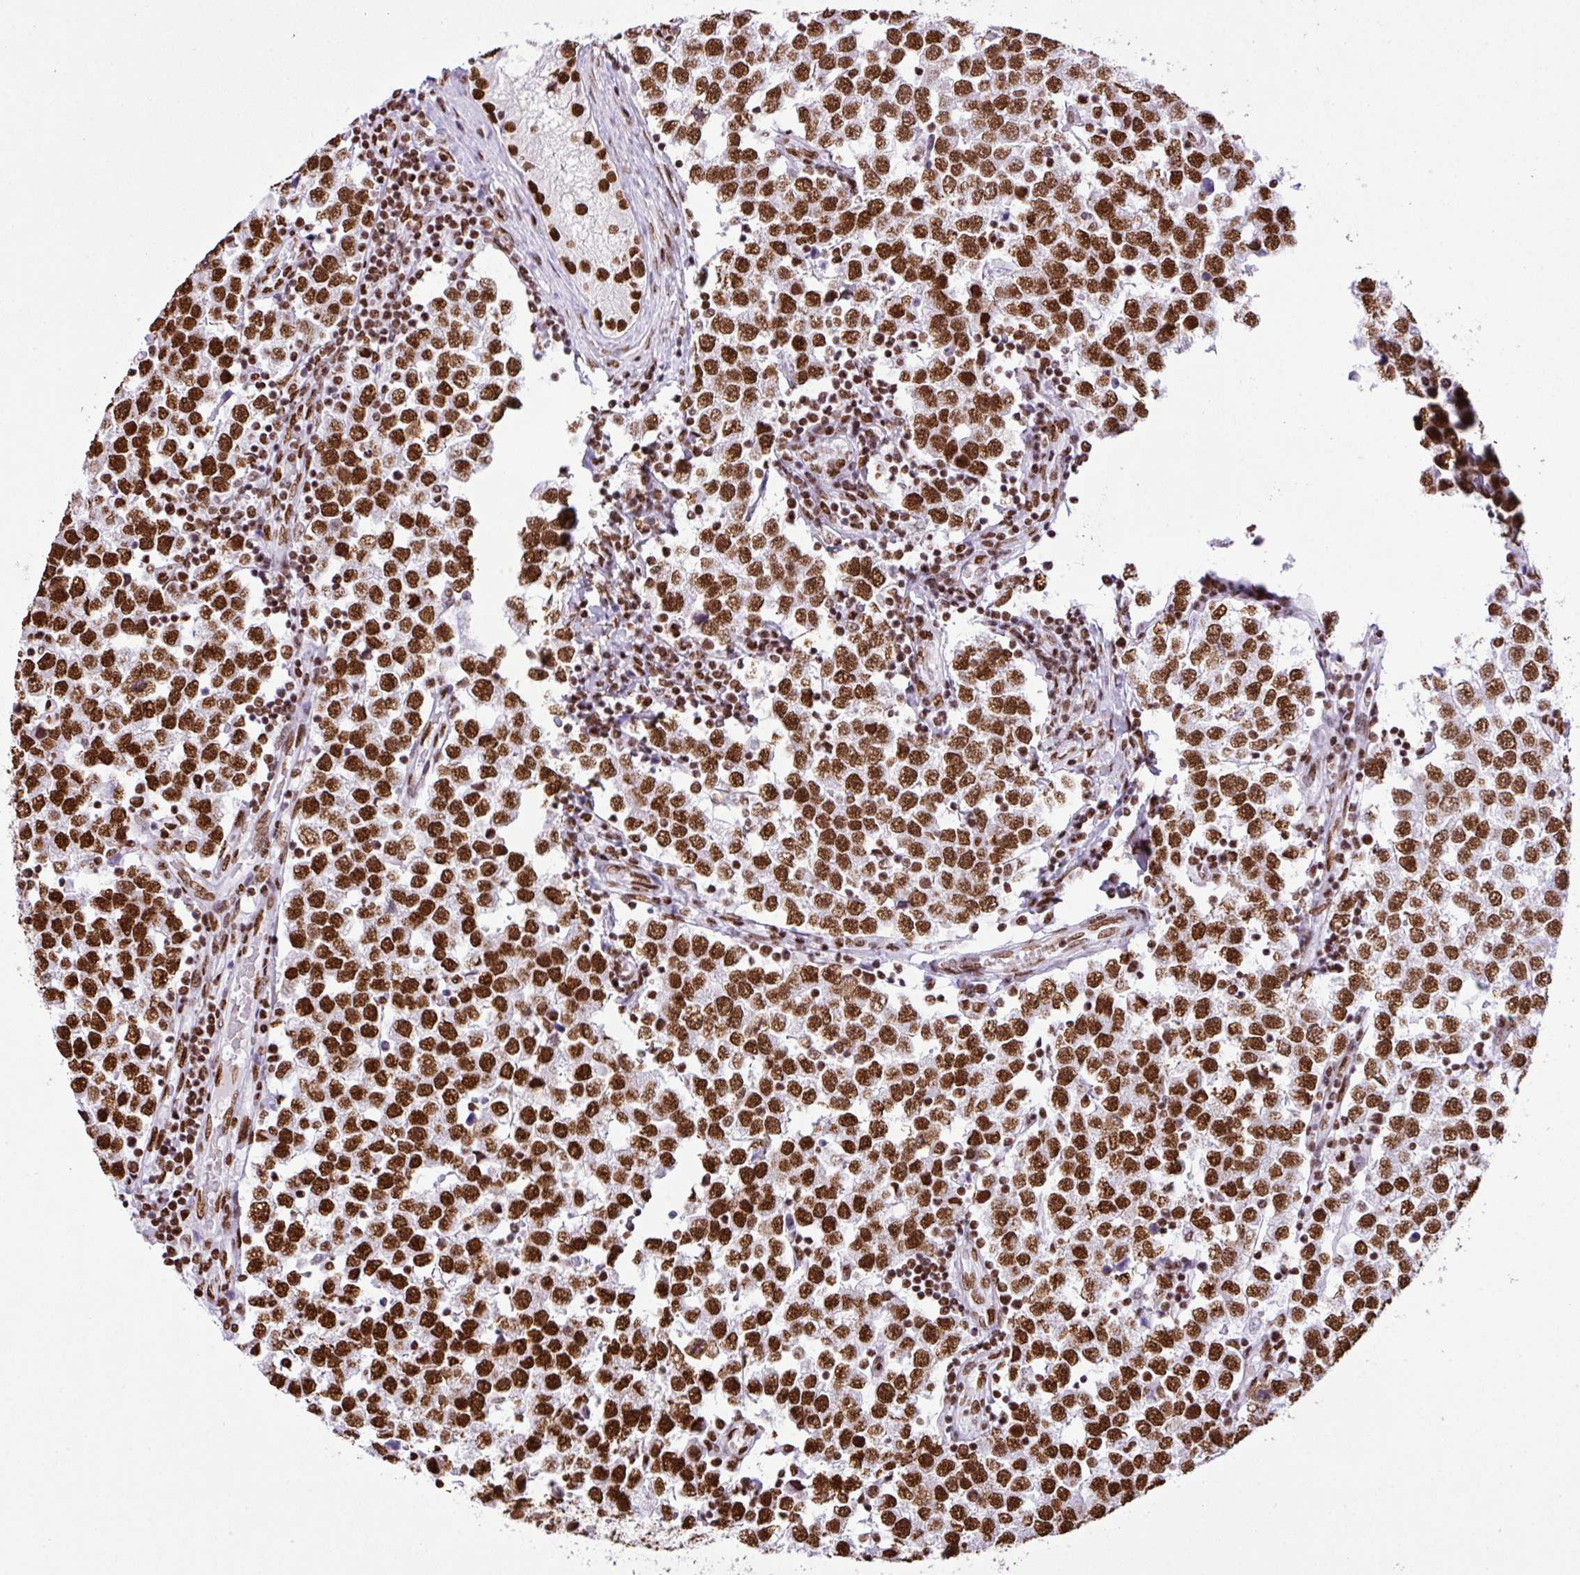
{"staining": {"intensity": "strong", "quantity": ">75%", "location": "nuclear"}, "tissue": "testis cancer", "cell_type": "Tumor cells", "image_type": "cancer", "snomed": [{"axis": "morphology", "description": "Seminoma, NOS"}, {"axis": "topography", "description": "Testis"}], "caption": "Brown immunohistochemical staining in human testis cancer demonstrates strong nuclear staining in approximately >75% of tumor cells.", "gene": "RARG", "patient": {"sex": "male", "age": 34}}